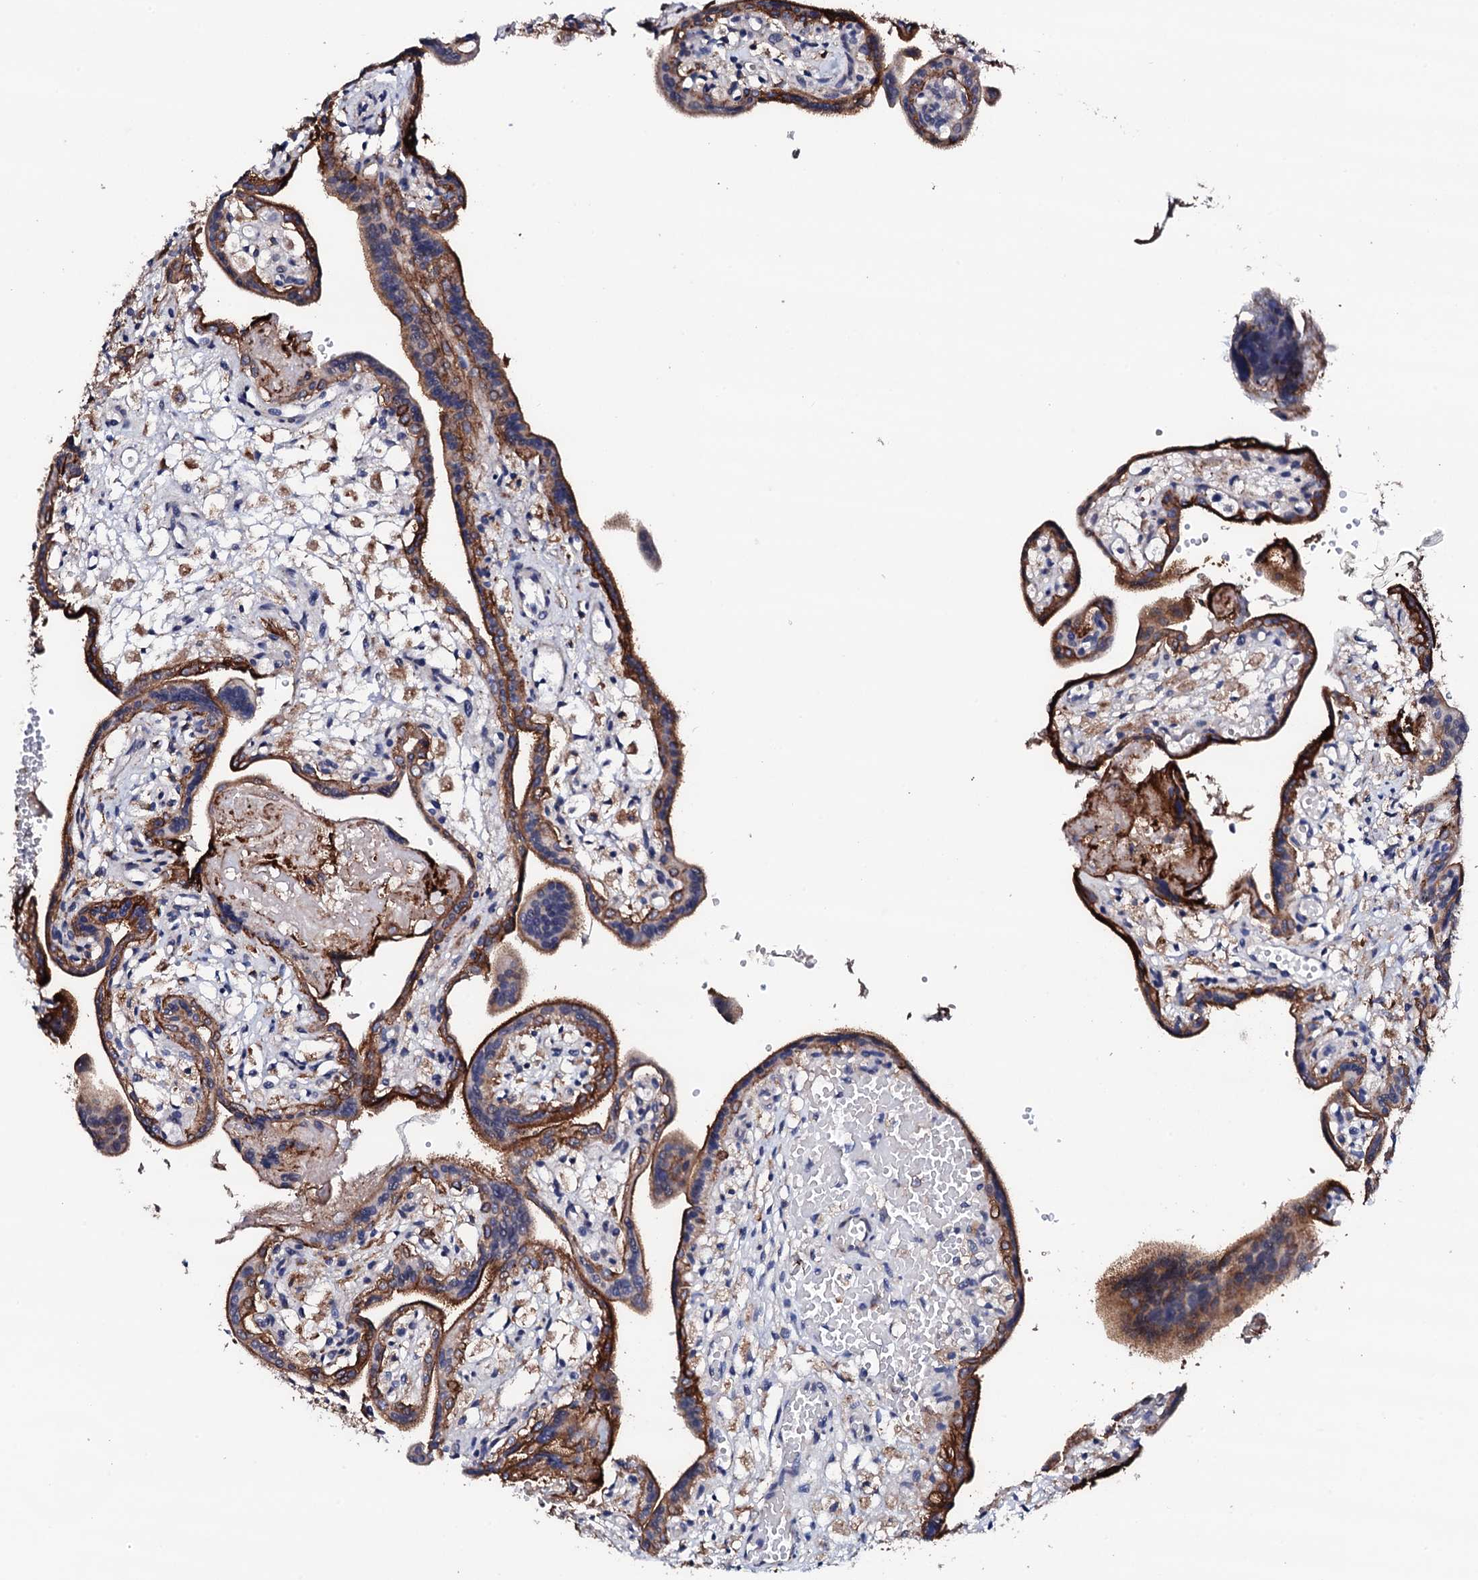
{"staining": {"intensity": "moderate", "quantity": ">75%", "location": "cytoplasmic/membranous"}, "tissue": "placenta", "cell_type": "Trophoblastic cells", "image_type": "normal", "snomed": [{"axis": "morphology", "description": "Normal tissue, NOS"}, {"axis": "topography", "description": "Placenta"}], "caption": "DAB immunohistochemical staining of unremarkable placenta demonstrates moderate cytoplasmic/membranous protein staining in approximately >75% of trophoblastic cells.", "gene": "EDC3", "patient": {"sex": "female", "age": 37}}